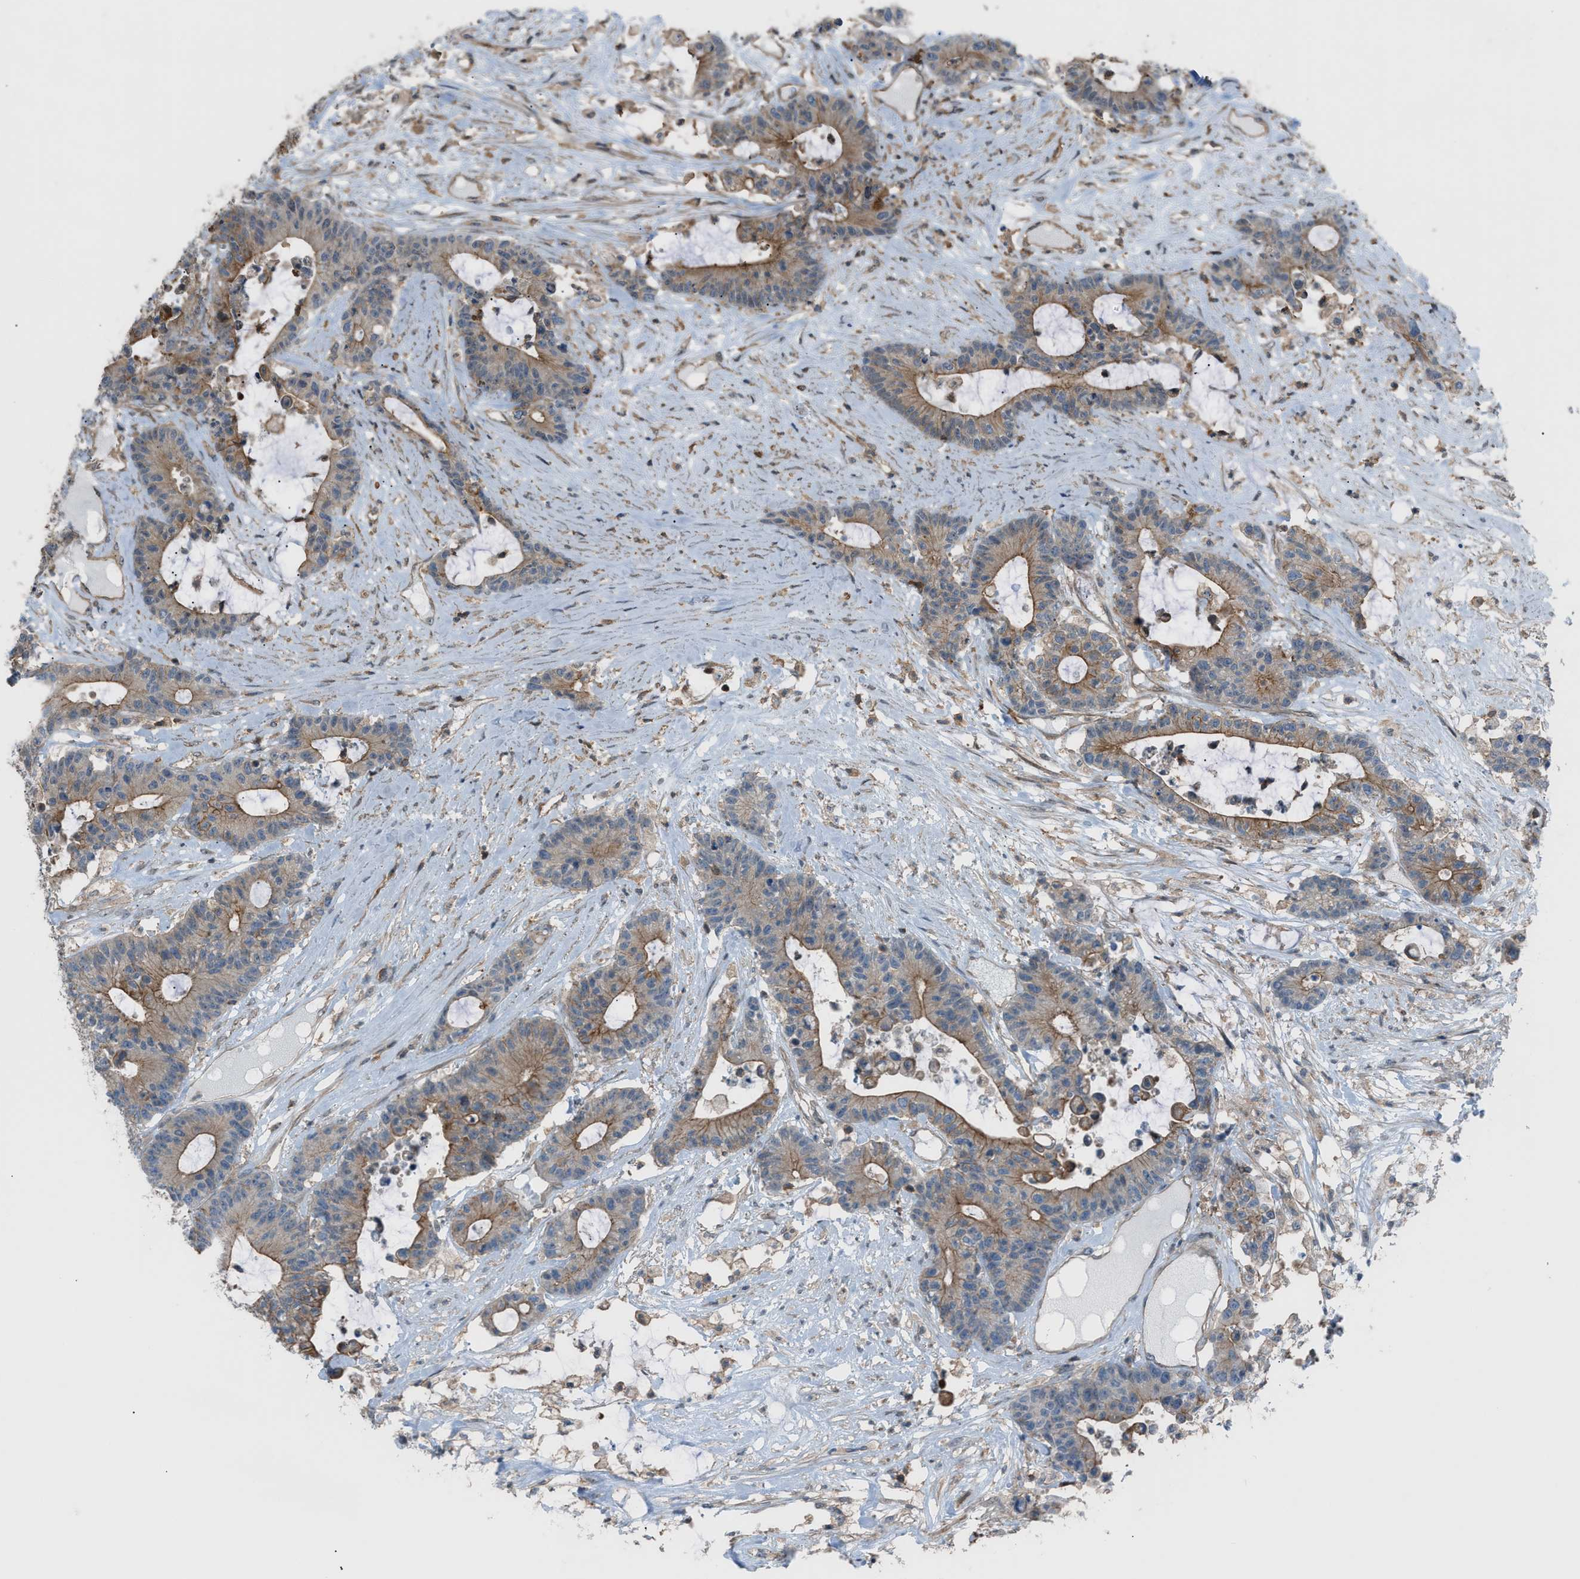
{"staining": {"intensity": "moderate", "quantity": "25%-75%", "location": "cytoplasmic/membranous"}, "tissue": "colorectal cancer", "cell_type": "Tumor cells", "image_type": "cancer", "snomed": [{"axis": "morphology", "description": "Adenocarcinoma, NOS"}, {"axis": "topography", "description": "Colon"}], "caption": "Human colorectal adenocarcinoma stained with a protein marker exhibits moderate staining in tumor cells.", "gene": "DYRK1A", "patient": {"sex": "female", "age": 84}}